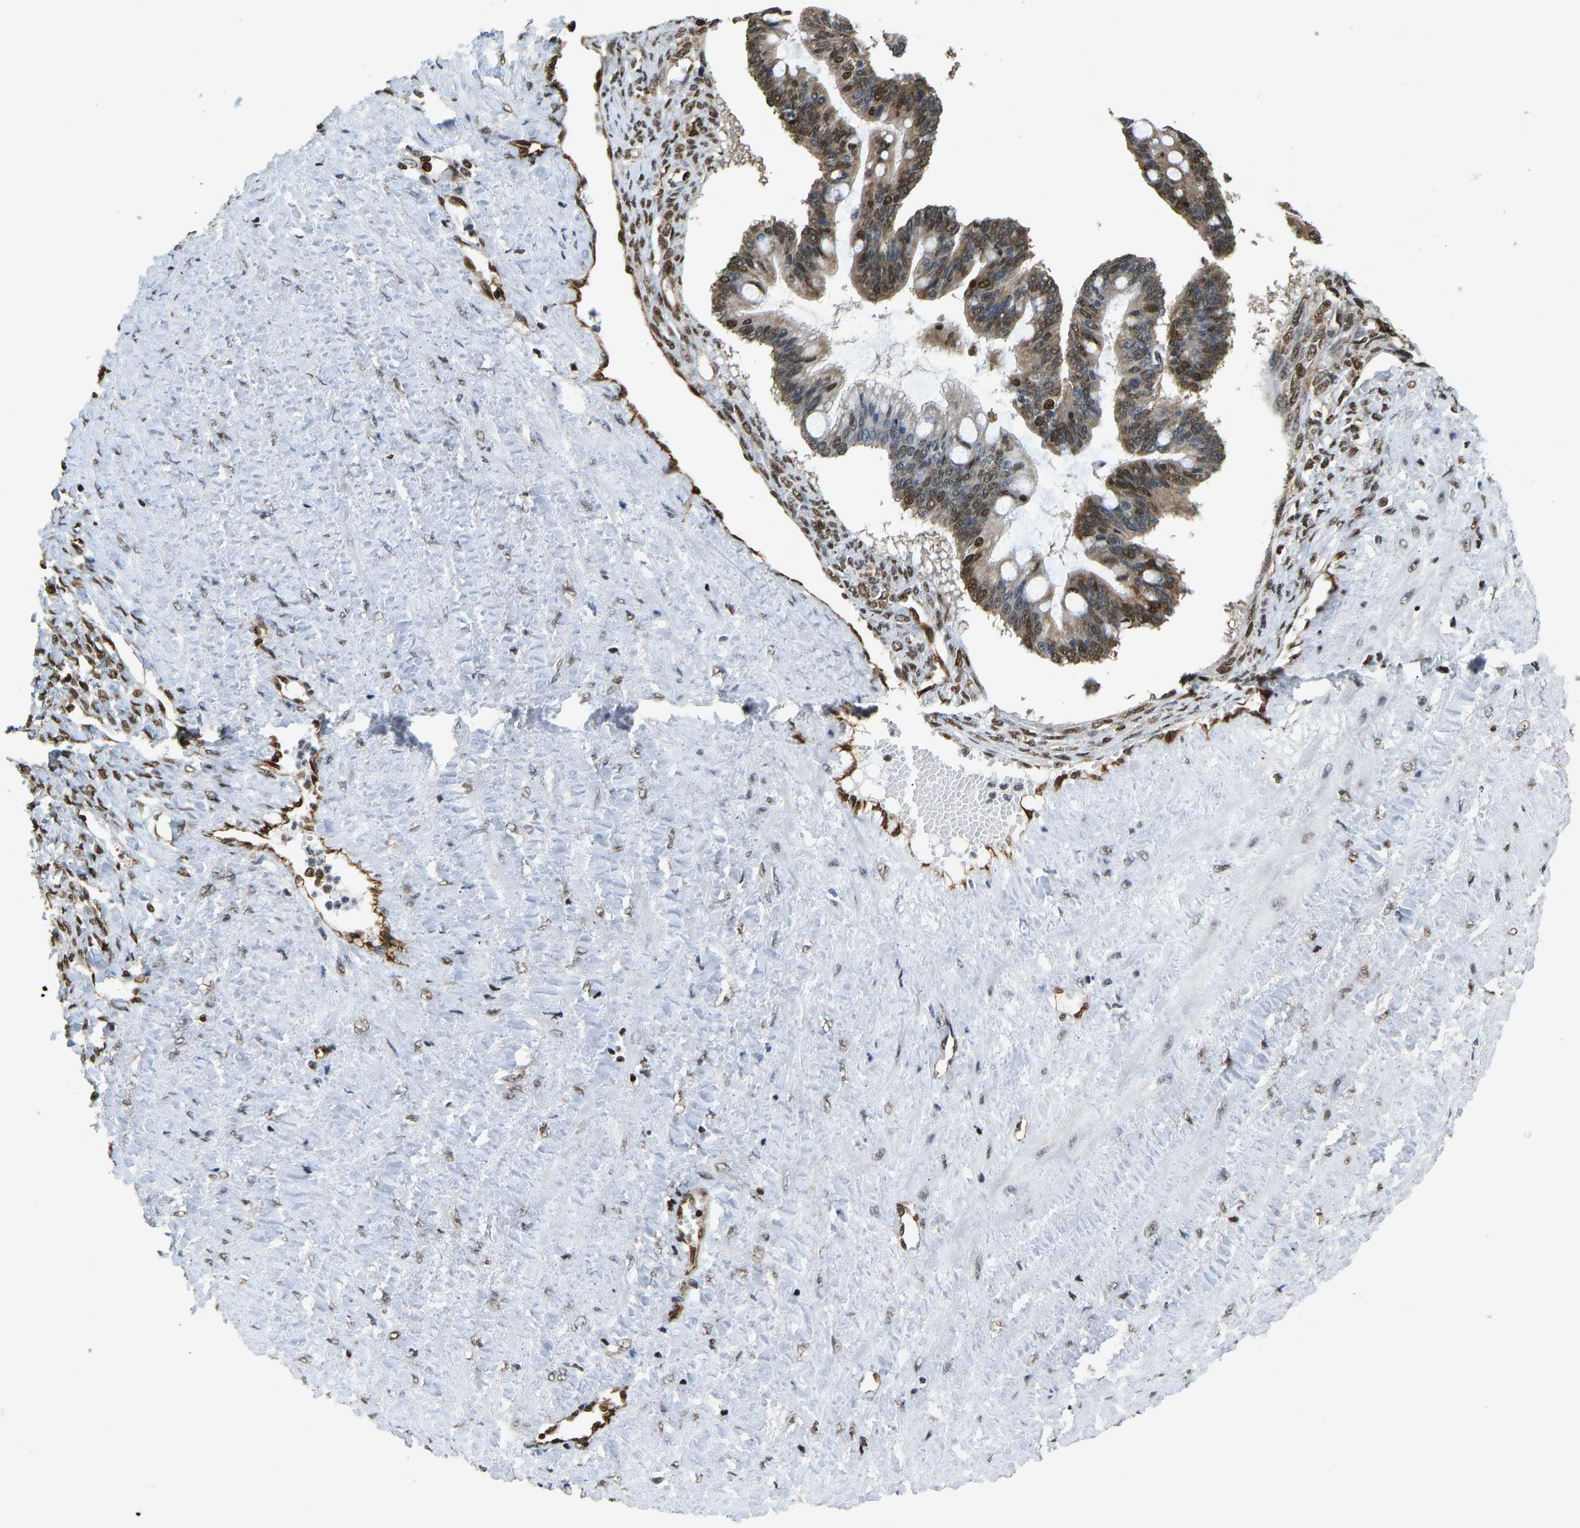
{"staining": {"intensity": "strong", "quantity": ">75%", "location": "cytoplasmic/membranous,nuclear"}, "tissue": "ovarian cancer", "cell_type": "Tumor cells", "image_type": "cancer", "snomed": [{"axis": "morphology", "description": "Cystadenocarcinoma, mucinous, NOS"}, {"axis": "topography", "description": "Ovary"}], "caption": "IHC photomicrograph of neoplastic tissue: ovarian cancer (mucinous cystadenocarcinoma) stained using IHC demonstrates high levels of strong protein expression localized specifically in the cytoplasmic/membranous and nuclear of tumor cells, appearing as a cytoplasmic/membranous and nuclear brown color.", "gene": "ZSCAN20", "patient": {"sex": "female", "age": 73}}